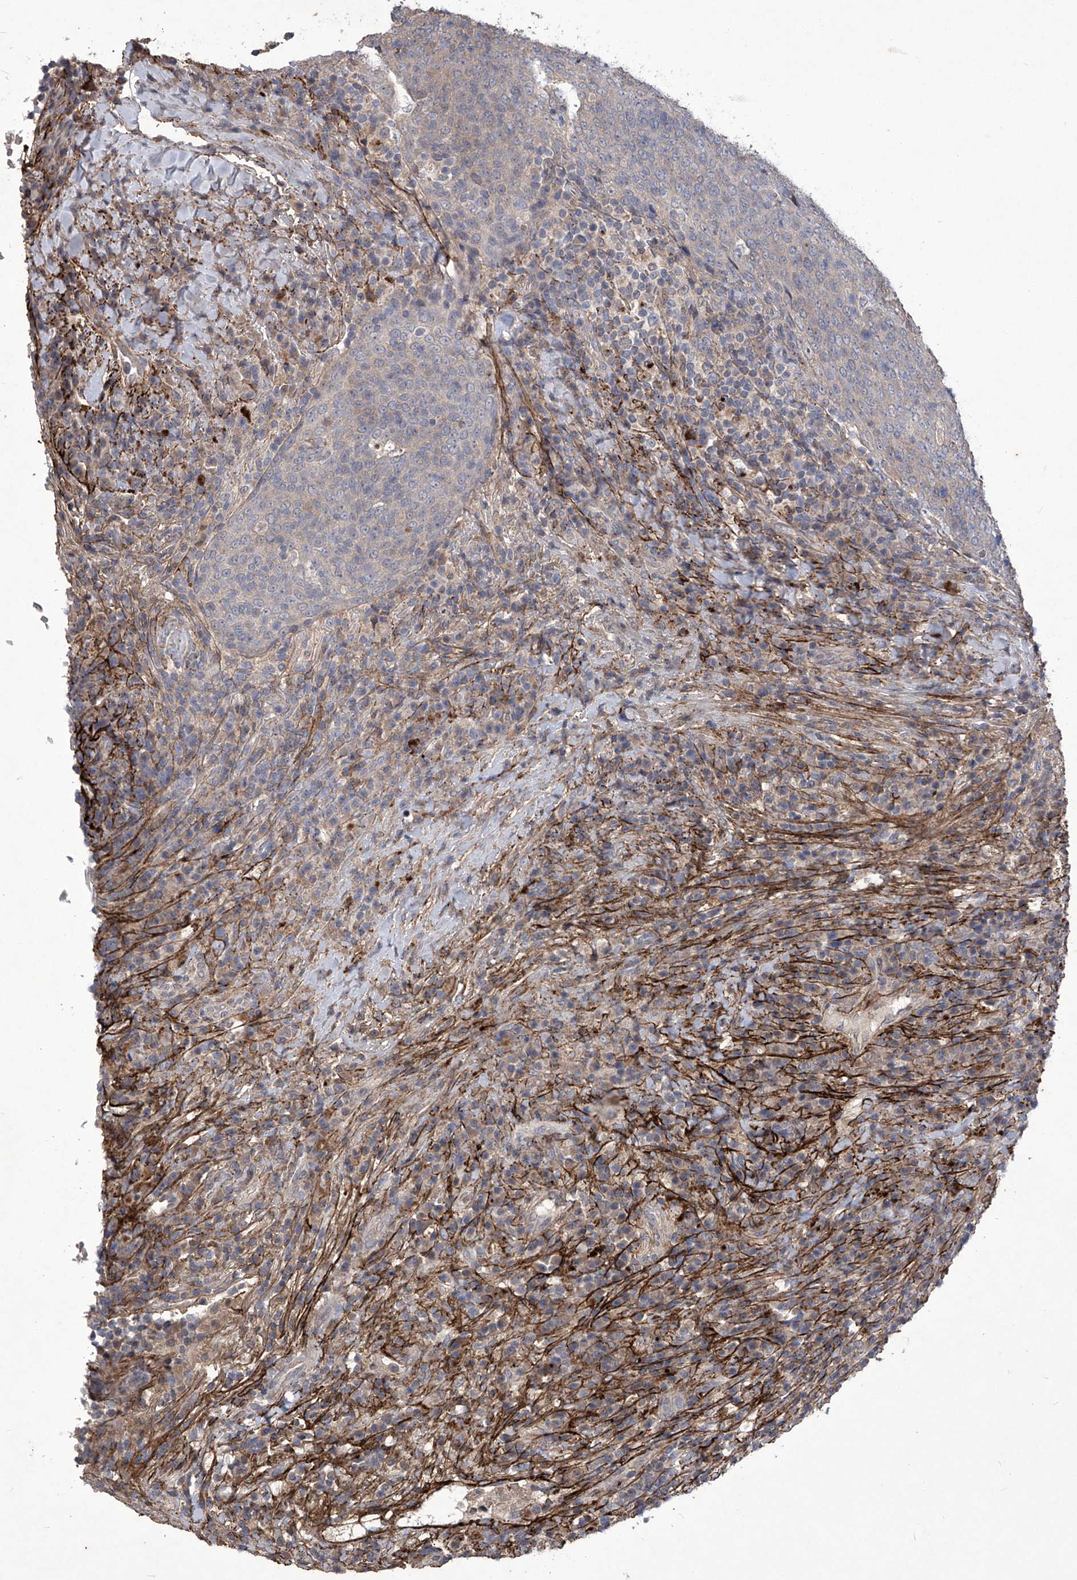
{"staining": {"intensity": "negative", "quantity": "none", "location": "none"}, "tissue": "head and neck cancer", "cell_type": "Tumor cells", "image_type": "cancer", "snomed": [{"axis": "morphology", "description": "Squamous cell carcinoma, NOS"}, {"axis": "morphology", "description": "Squamous cell carcinoma, metastatic, NOS"}, {"axis": "topography", "description": "Lymph node"}, {"axis": "topography", "description": "Head-Neck"}], "caption": "Tumor cells show no significant expression in head and neck cancer (metastatic squamous cell carcinoma).", "gene": "TXNIP", "patient": {"sex": "male", "age": 62}}